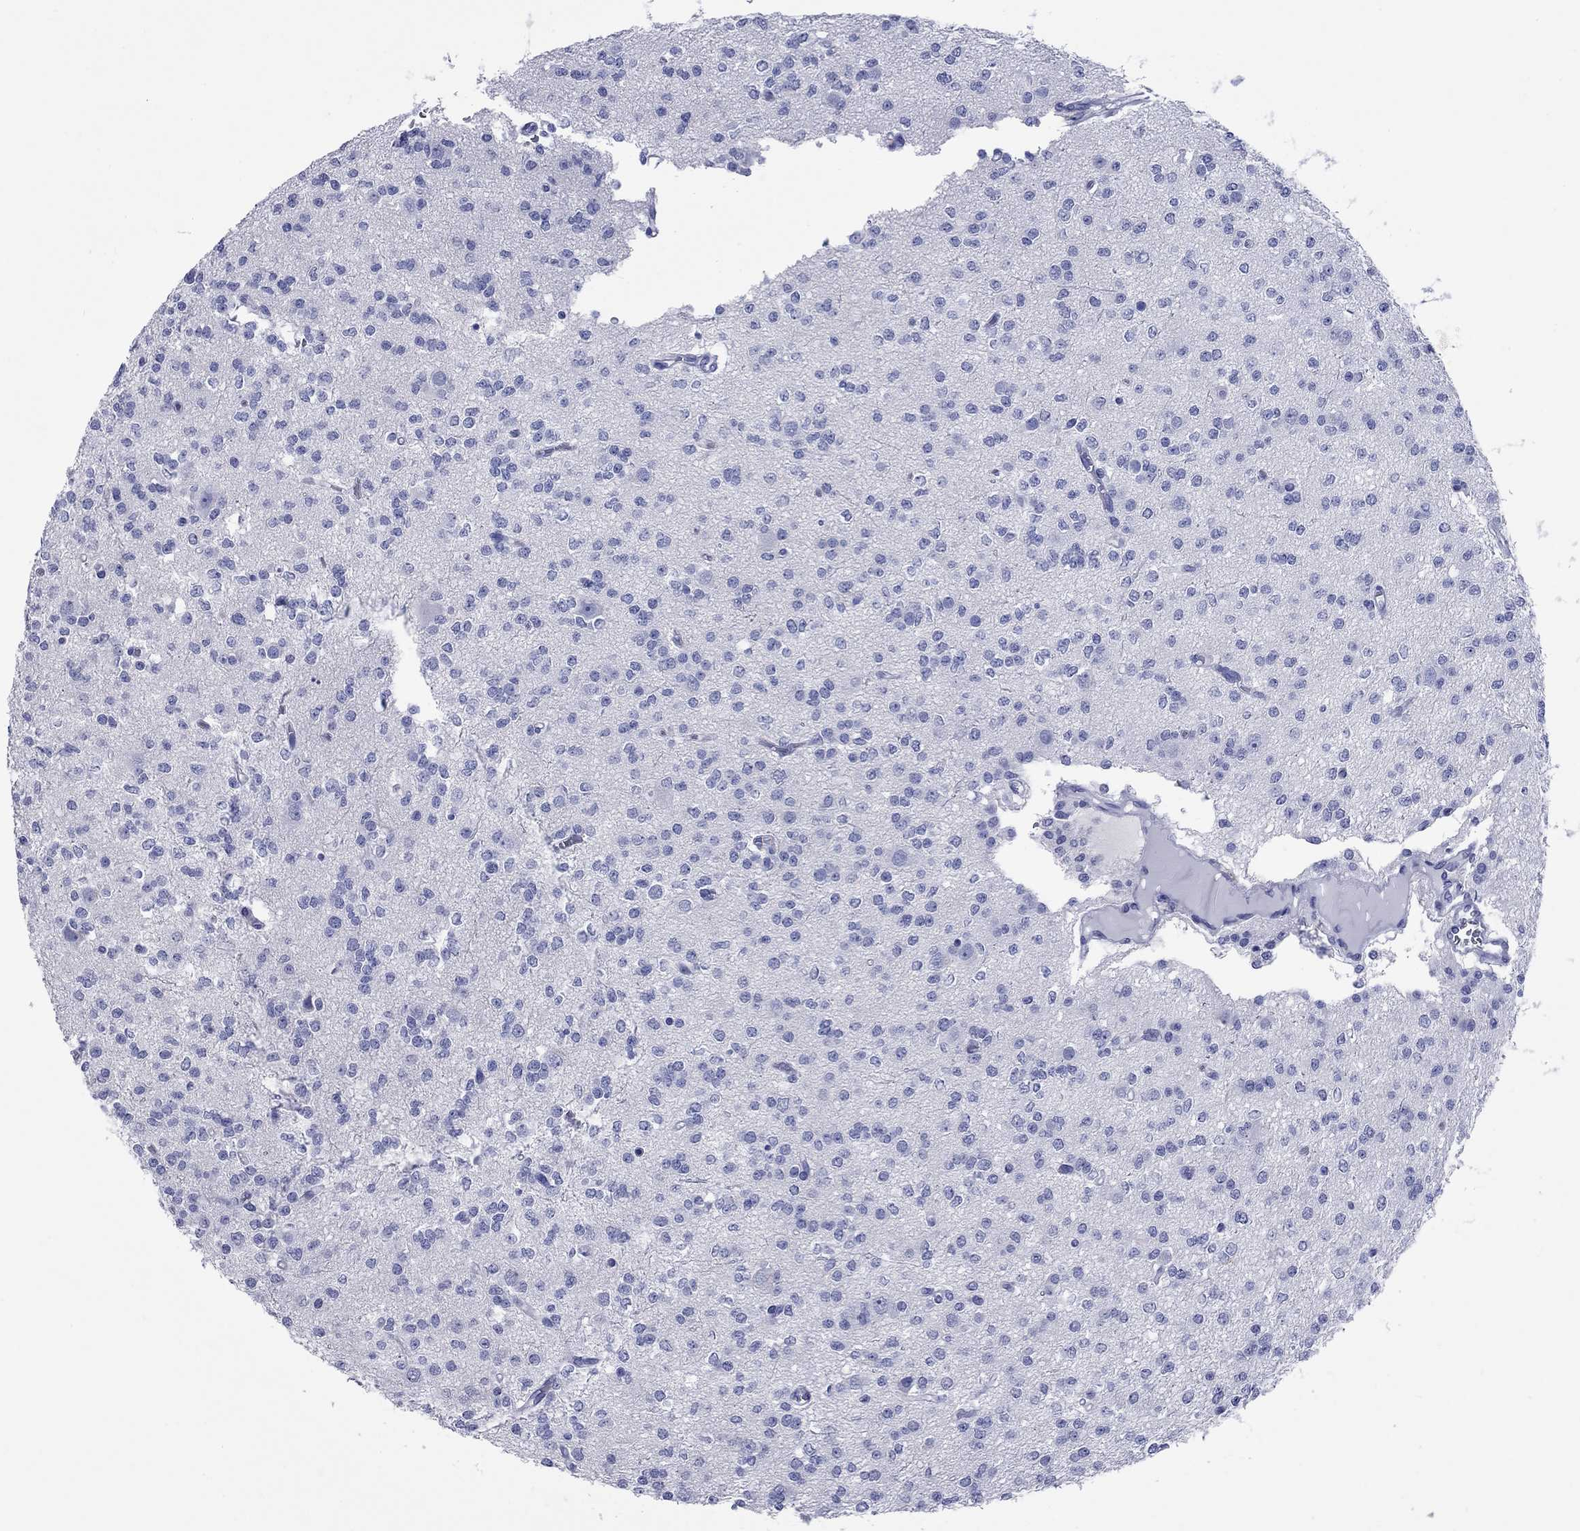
{"staining": {"intensity": "negative", "quantity": "none", "location": "none"}, "tissue": "glioma", "cell_type": "Tumor cells", "image_type": "cancer", "snomed": [{"axis": "morphology", "description": "Glioma, malignant, Low grade"}, {"axis": "topography", "description": "Brain"}], "caption": "High power microscopy micrograph of an IHC micrograph of glioma, revealing no significant expression in tumor cells.", "gene": "CCNA1", "patient": {"sex": "male", "age": 27}}